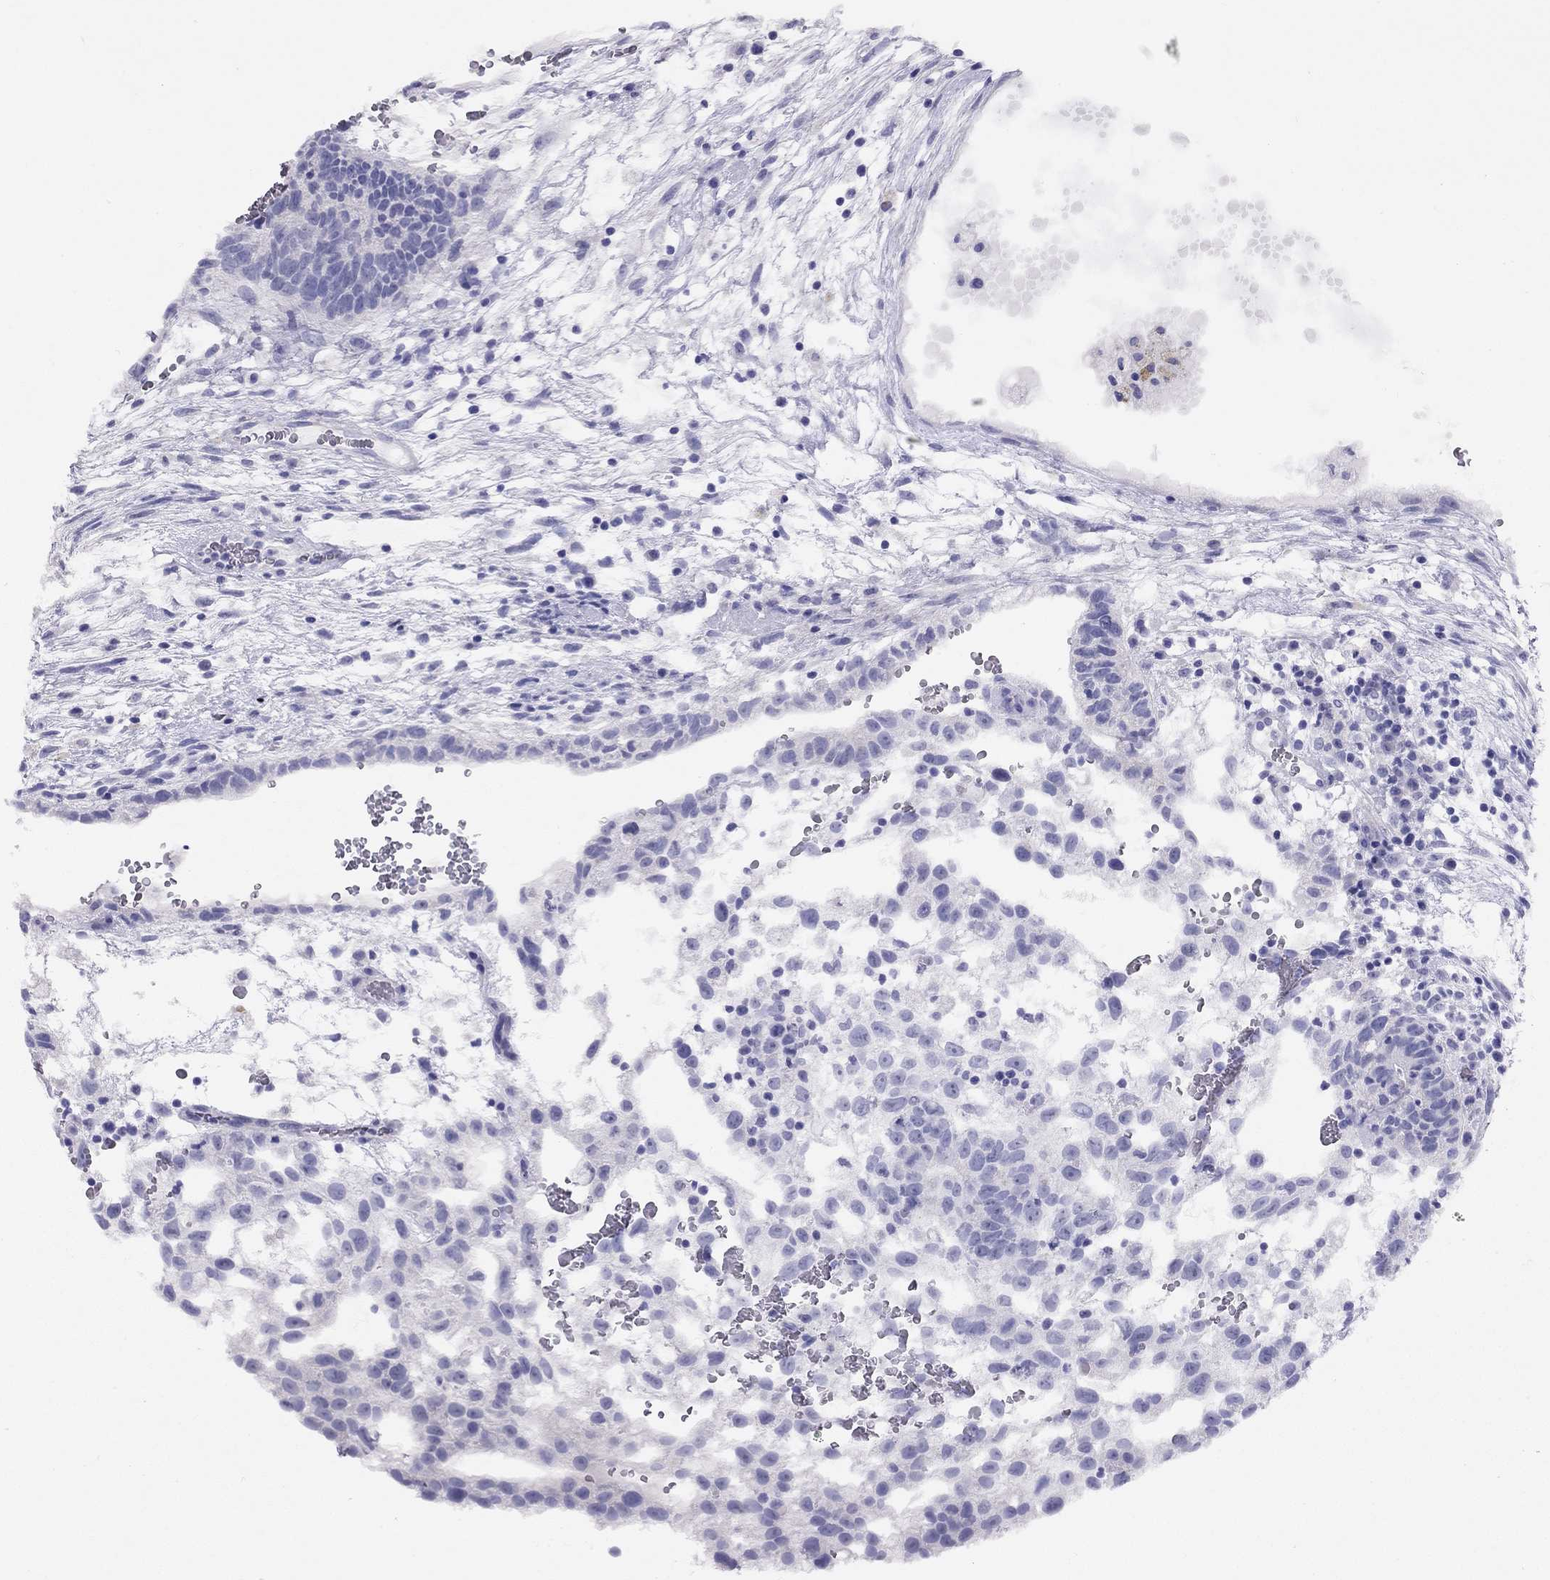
{"staining": {"intensity": "negative", "quantity": "none", "location": "none"}, "tissue": "testis cancer", "cell_type": "Tumor cells", "image_type": "cancer", "snomed": [{"axis": "morphology", "description": "Normal tissue, NOS"}, {"axis": "morphology", "description": "Carcinoma, Embryonal, NOS"}, {"axis": "topography", "description": "Testis"}], "caption": "An immunohistochemistry photomicrograph of testis embryonal carcinoma is shown. There is no staining in tumor cells of testis embryonal carcinoma.", "gene": "LRIT2", "patient": {"sex": "male", "age": 32}}